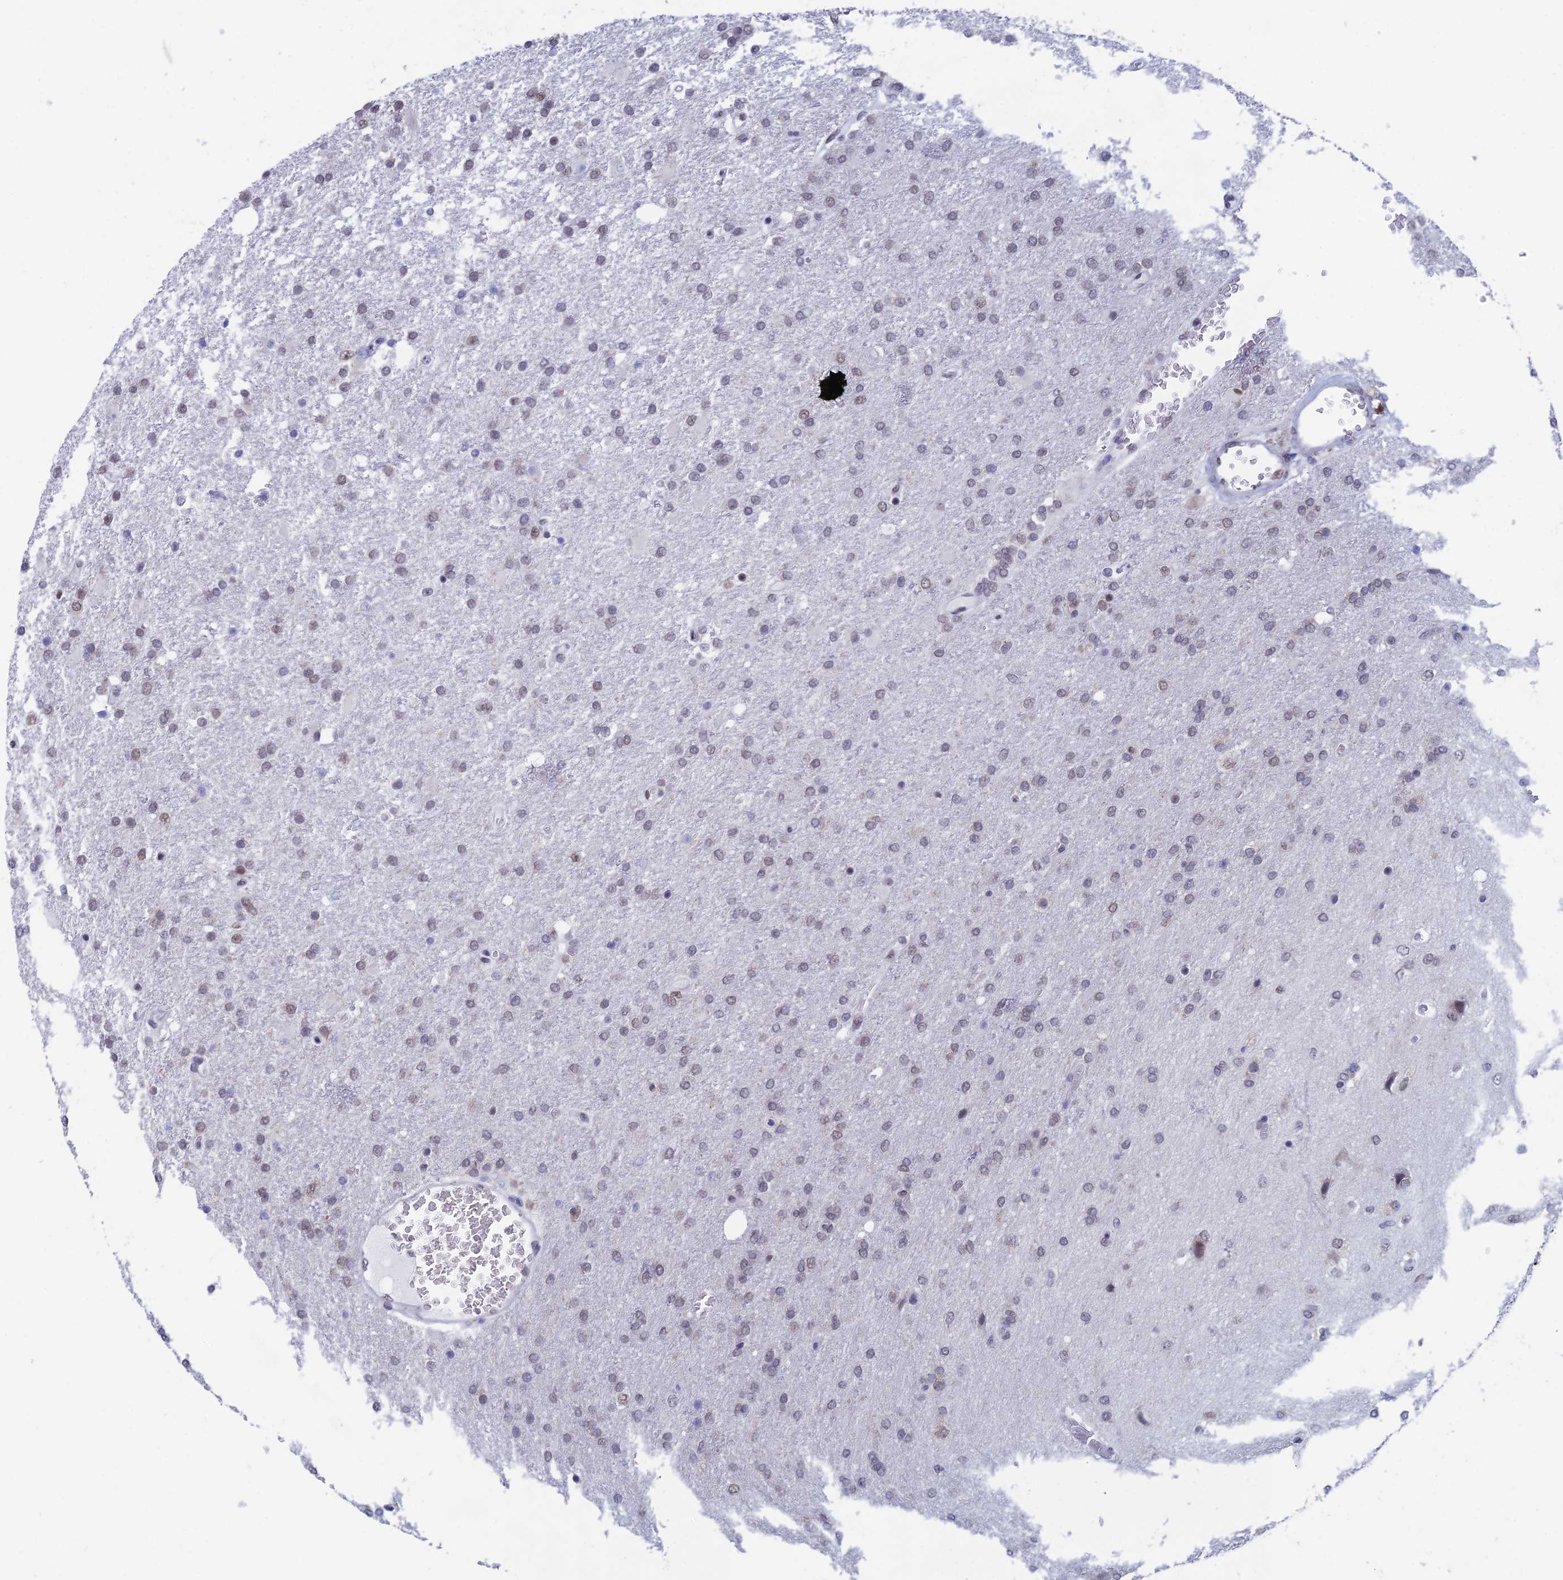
{"staining": {"intensity": "weak", "quantity": "<25%", "location": "nuclear"}, "tissue": "glioma", "cell_type": "Tumor cells", "image_type": "cancer", "snomed": [{"axis": "morphology", "description": "Glioma, malignant, High grade"}, {"axis": "topography", "description": "Brain"}], "caption": "IHC photomicrograph of neoplastic tissue: malignant glioma (high-grade) stained with DAB exhibits no significant protein expression in tumor cells. (DAB (3,3'-diaminobenzidine) immunohistochemistry (IHC) with hematoxylin counter stain).", "gene": "NABP2", "patient": {"sex": "female", "age": 74}}